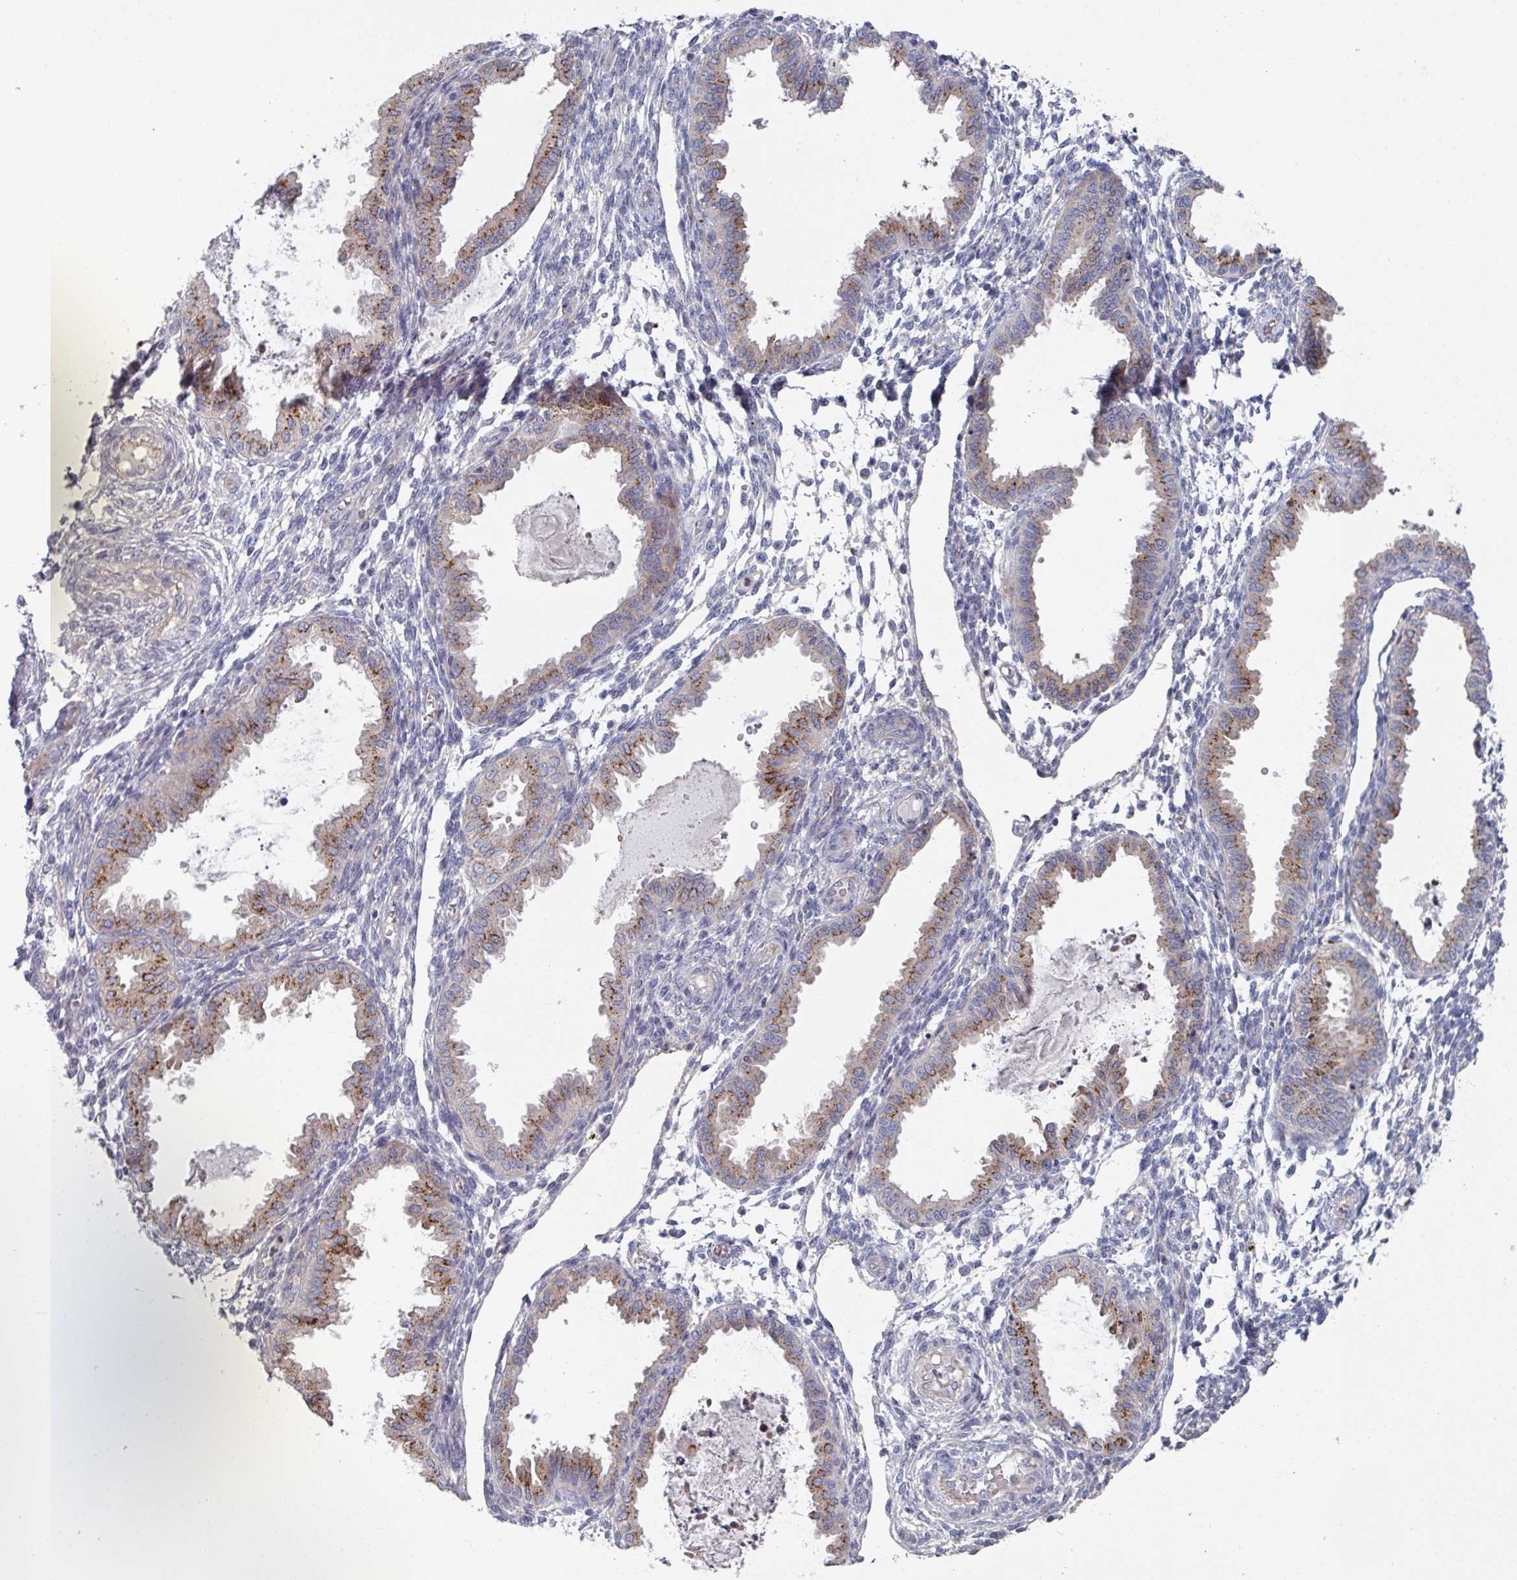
{"staining": {"intensity": "negative", "quantity": "none", "location": "none"}, "tissue": "endometrium", "cell_type": "Cells in endometrial stroma", "image_type": "normal", "snomed": [{"axis": "morphology", "description": "Normal tissue, NOS"}, {"axis": "topography", "description": "Endometrium"}], "caption": "Cells in endometrial stroma show no significant protein positivity in benign endometrium. (DAB (3,3'-diaminobenzidine) immunohistochemistry with hematoxylin counter stain).", "gene": "EFL1", "patient": {"sex": "female", "age": 33}}